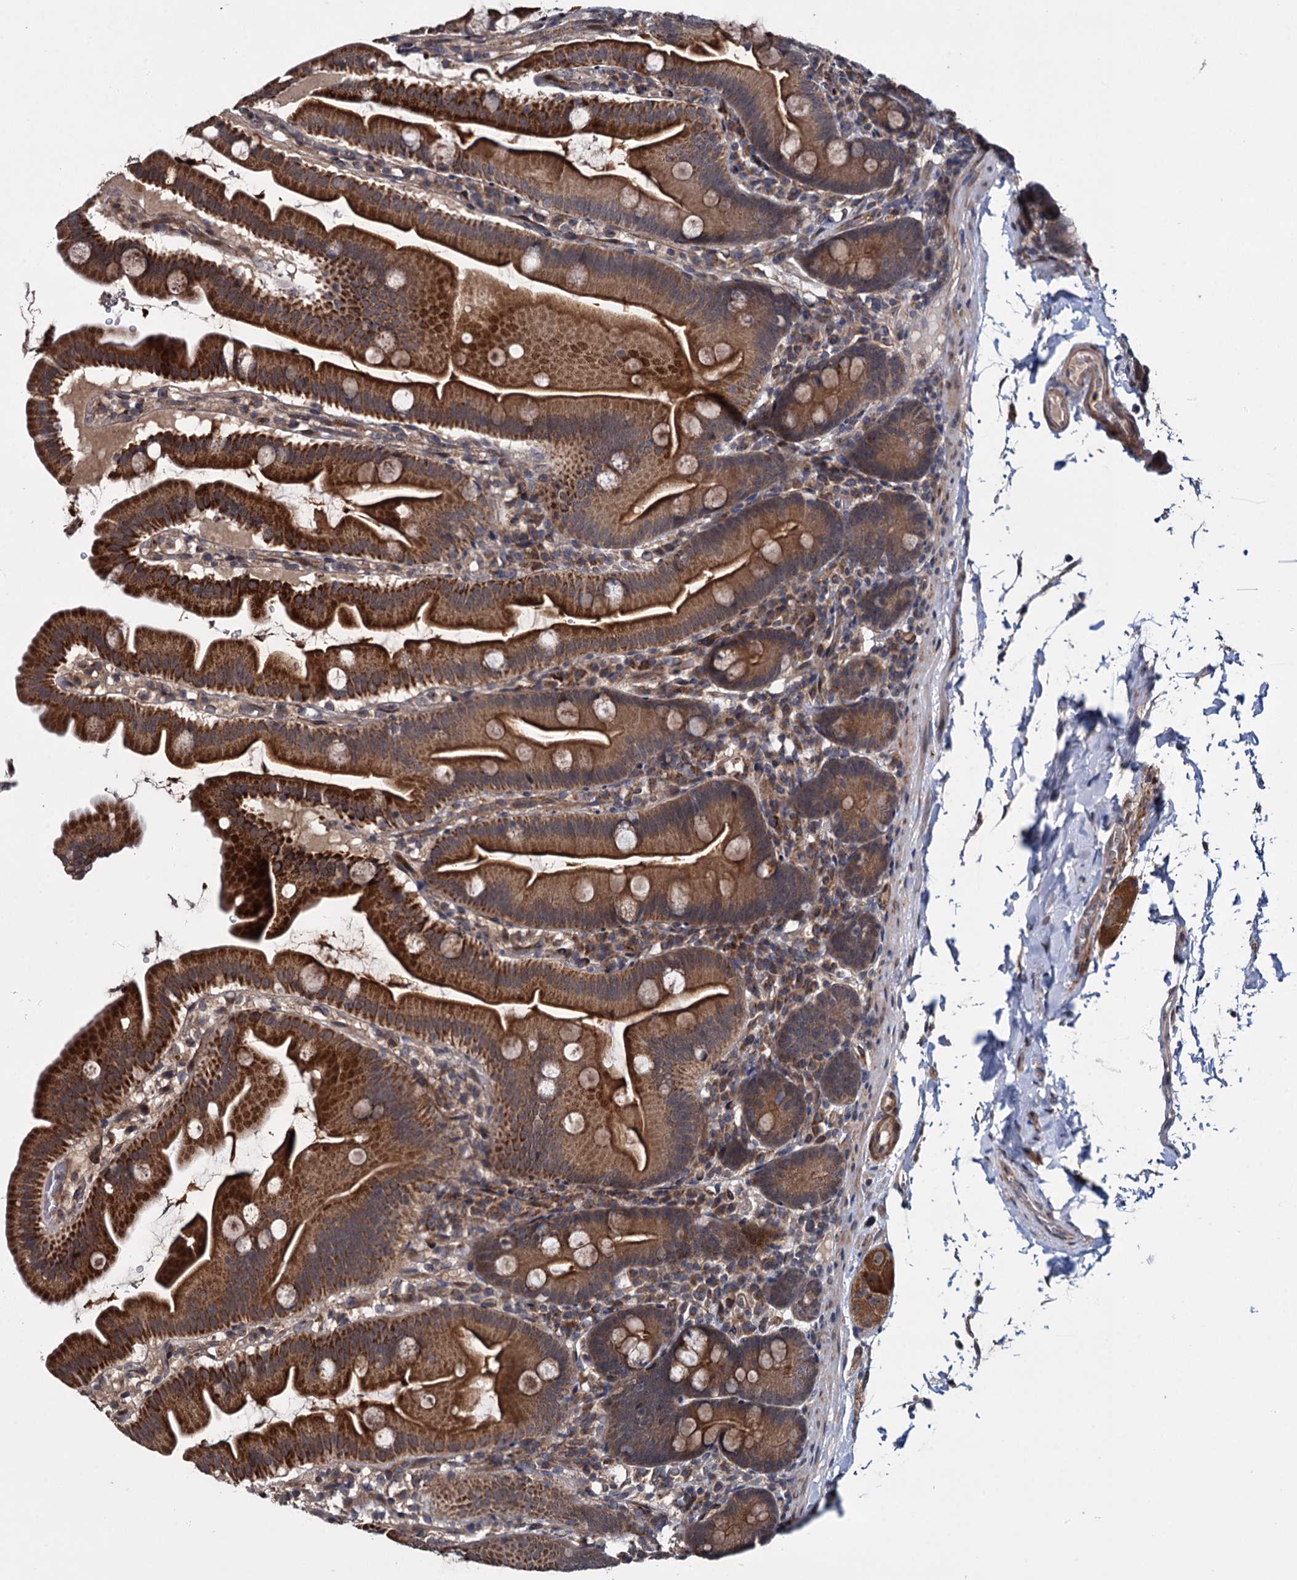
{"staining": {"intensity": "strong", "quantity": ">75%", "location": "cytoplasmic/membranous"}, "tissue": "small intestine", "cell_type": "Glandular cells", "image_type": "normal", "snomed": [{"axis": "morphology", "description": "Normal tissue, NOS"}, {"axis": "topography", "description": "Small intestine"}], "caption": "This histopathology image demonstrates immunohistochemistry staining of unremarkable small intestine, with high strong cytoplasmic/membranous staining in about >75% of glandular cells.", "gene": "ARHGAP42", "patient": {"sex": "female", "age": 68}}